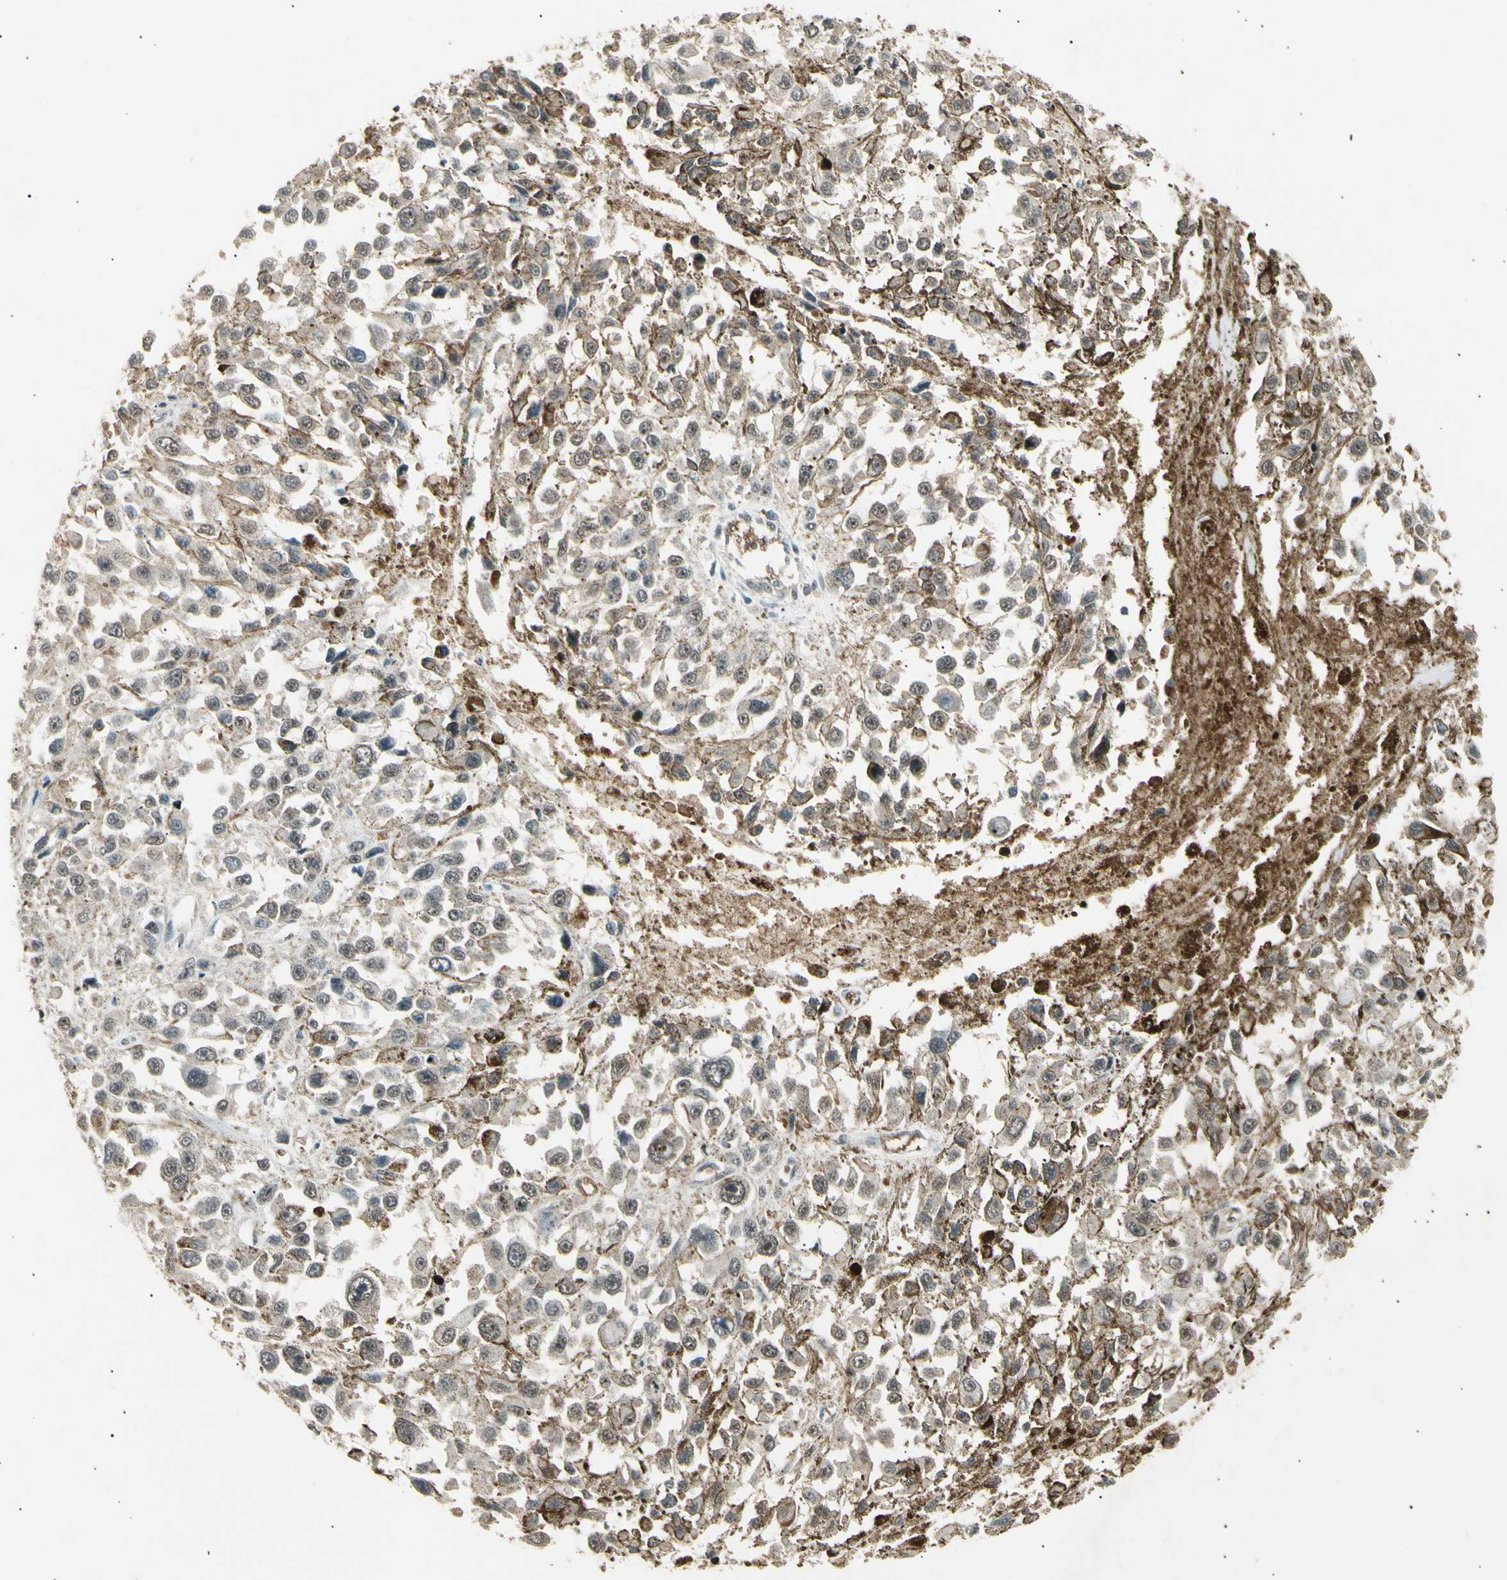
{"staining": {"intensity": "weak", "quantity": "<25%", "location": "cytoplasmic/membranous,nuclear"}, "tissue": "melanoma", "cell_type": "Tumor cells", "image_type": "cancer", "snomed": [{"axis": "morphology", "description": "Malignant melanoma, Metastatic site"}, {"axis": "topography", "description": "Lymph node"}], "caption": "IHC photomicrograph of malignant melanoma (metastatic site) stained for a protein (brown), which reveals no expression in tumor cells.", "gene": "NUAK2", "patient": {"sex": "male", "age": 59}}